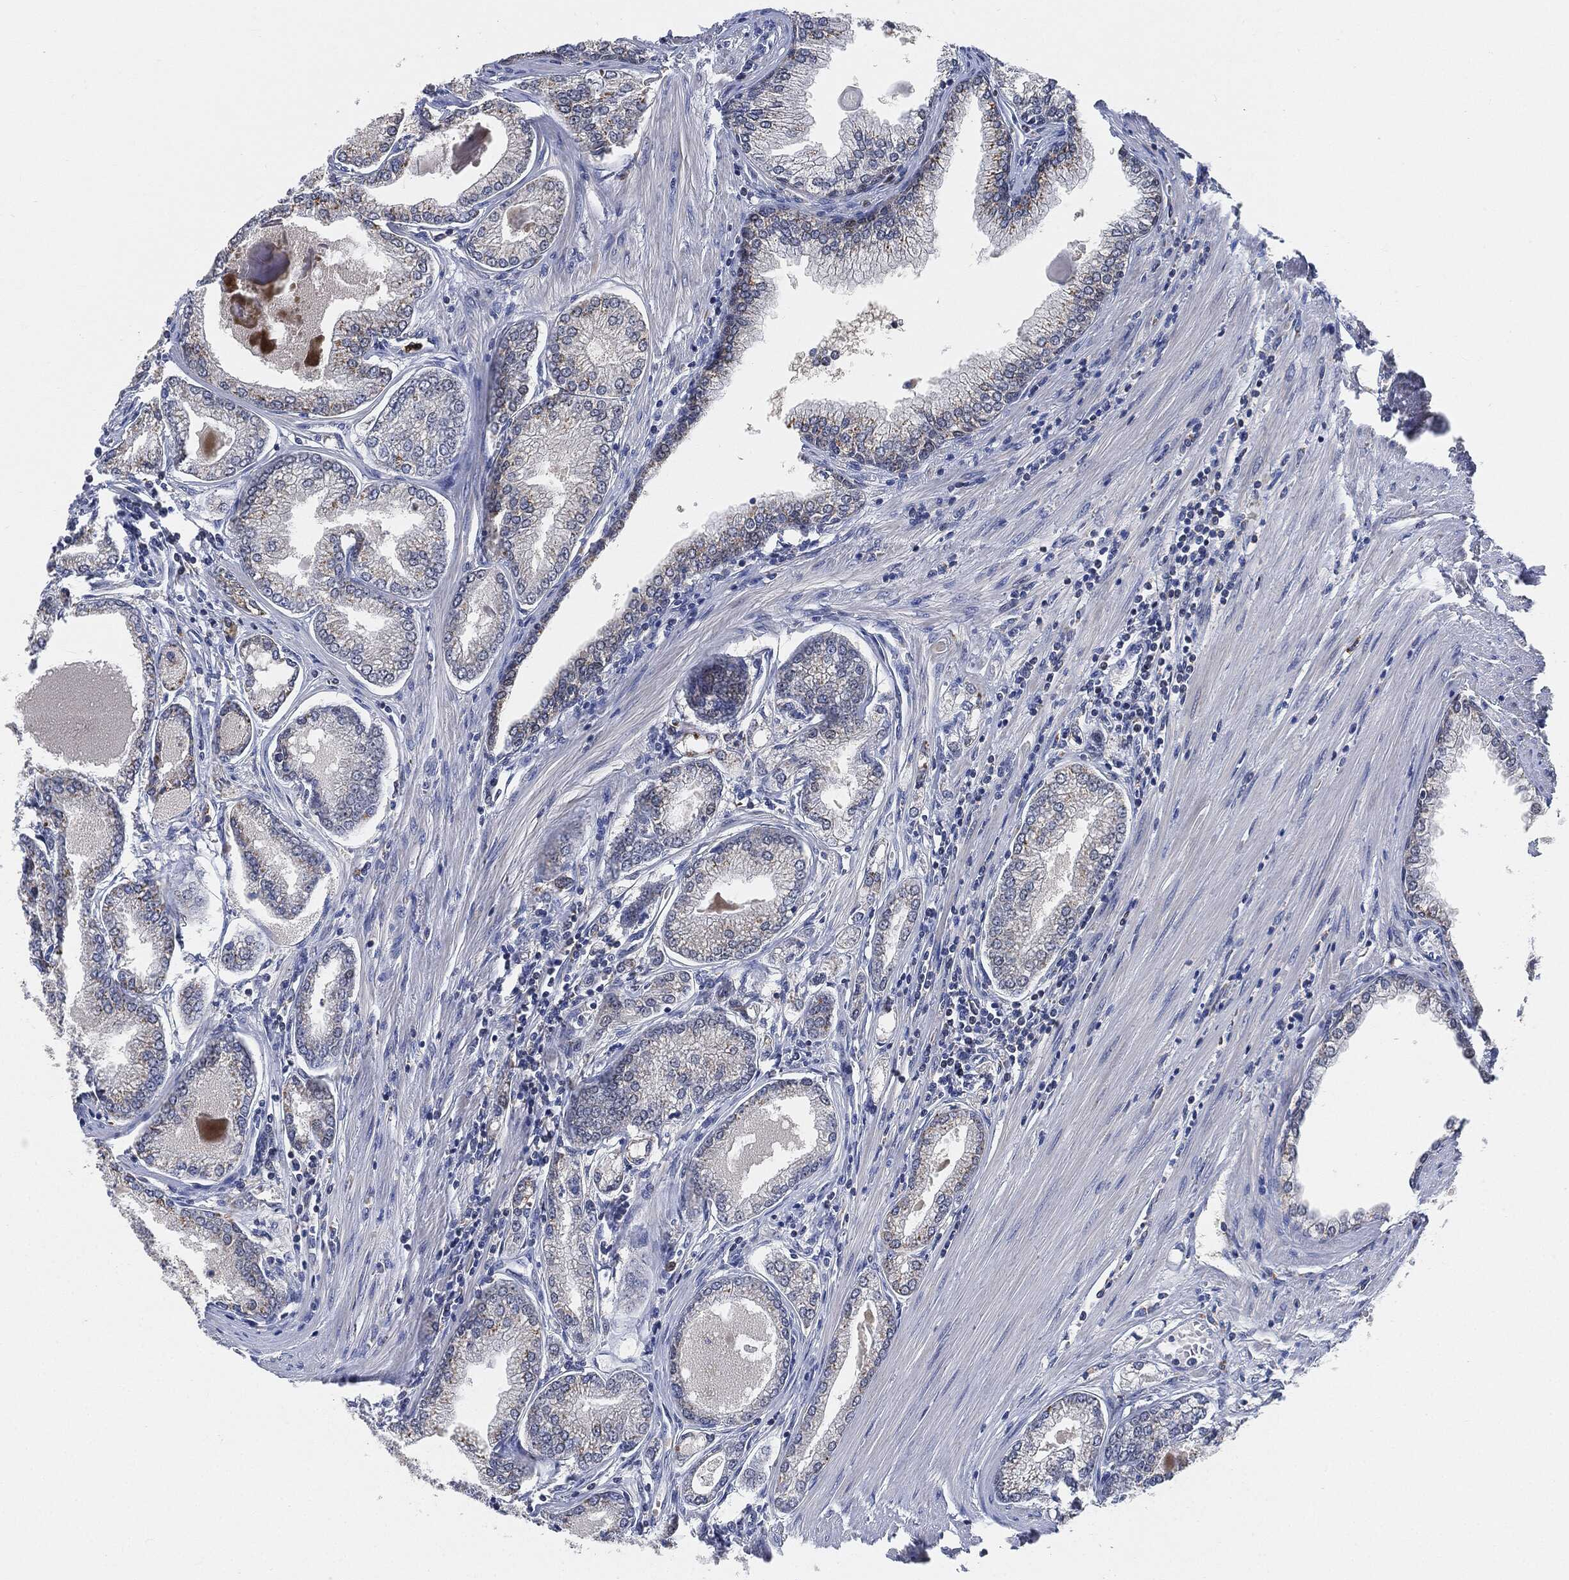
{"staining": {"intensity": "negative", "quantity": "none", "location": "none"}, "tissue": "prostate cancer", "cell_type": "Tumor cells", "image_type": "cancer", "snomed": [{"axis": "morphology", "description": "Adenocarcinoma, Low grade"}, {"axis": "topography", "description": "Prostate"}], "caption": "High power microscopy photomicrograph of an immunohistochemistry micrograph of prostate cancer, revealing no significant positivity in tumor cells.", "gene": "VSIG4", "patient": {"sex": "male", "age": 72}}